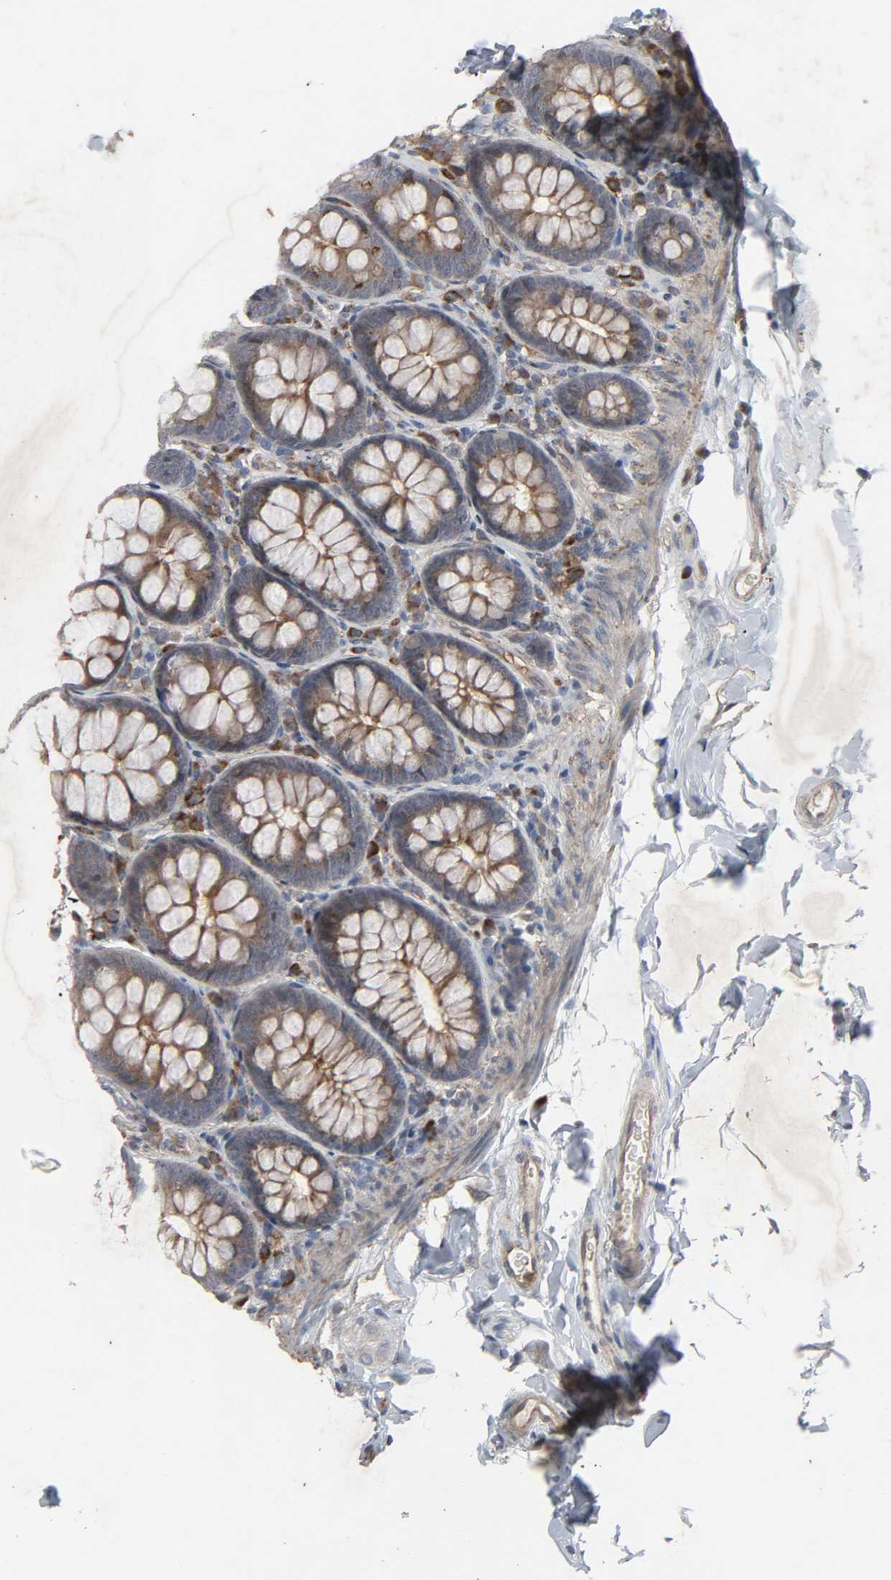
{"staining": {"intensity": "weak", "quantity": ">75%", "location": "cytoplasmic/membranous"}, "tissue": "colon", "cell_type": "Endothelial cells", "image_type": "normal", "snomed": [{"axis": "morphology", "description": "Normal tissue, NOS"}, {"axis": "topography", "description": "Colon"}], "caption": "About >75% of endothelial cells in normal colon reveal weak cytoplasmic/membranous protein positivity as visualized by brown immunohistochemical staining.", "gene": "ADCY4", "patient": {"sex": "female", "age": 61}}